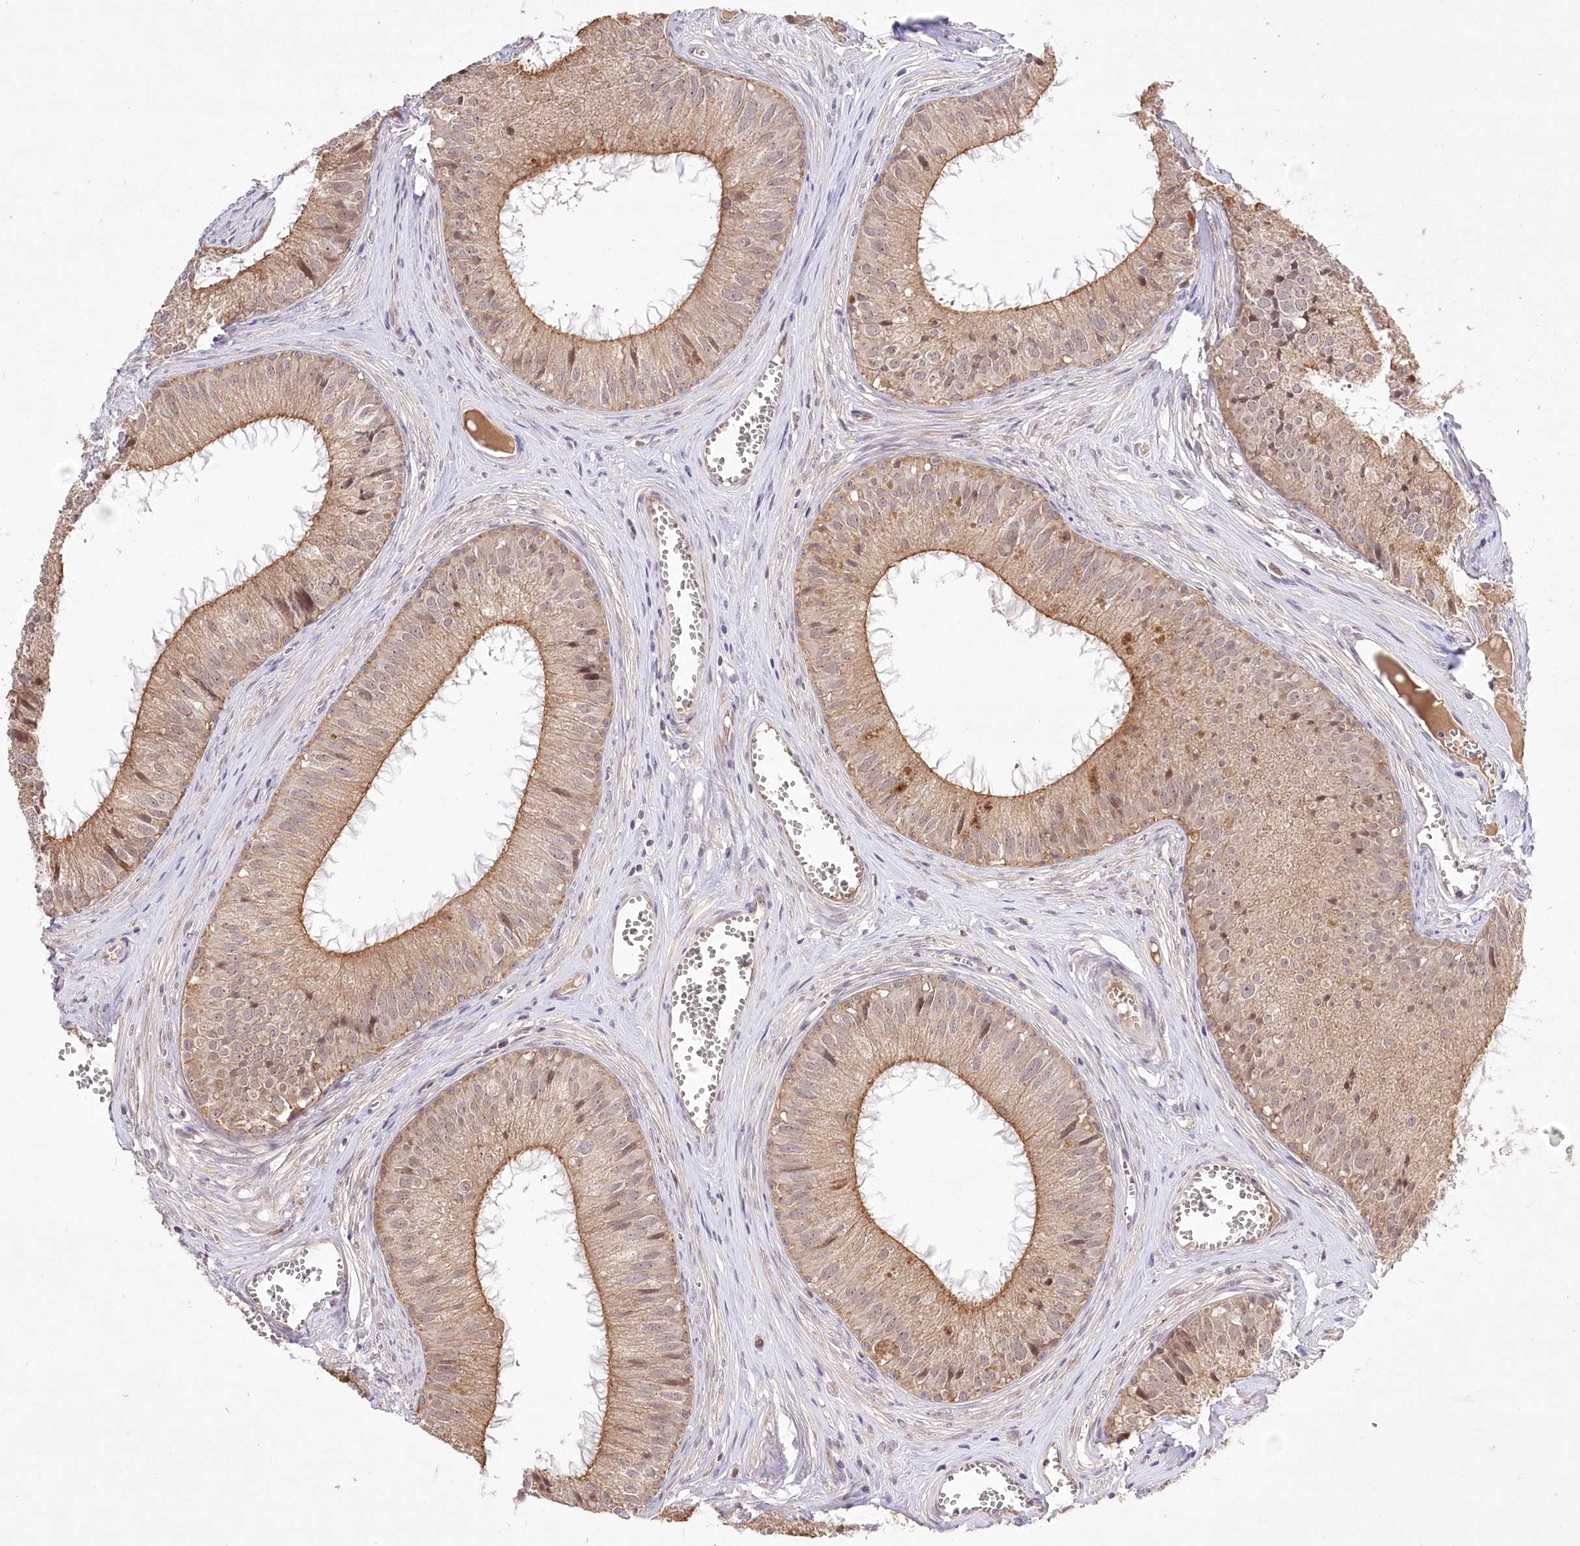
{"staining": {"intensity": "weak", "quantity": ">75%", "location": "cytoplasmic/membranous"}, "tissue": "epididymis", "cell_type": "Glandular cells", "image_type": "normal", "snomed": [{"axis": "morphology", "description": "Normal tissue, NOS"}, {"axis": "topography", "description": "Epididymis"}], "caption": "Normal epididymis demonstrates weak cytoplasmic/membranous staining in about >75% of glandular cells, visualized by immunohistochemistry.", "gene": "HELT", "patient": {"sex": "male", "age": 36}}